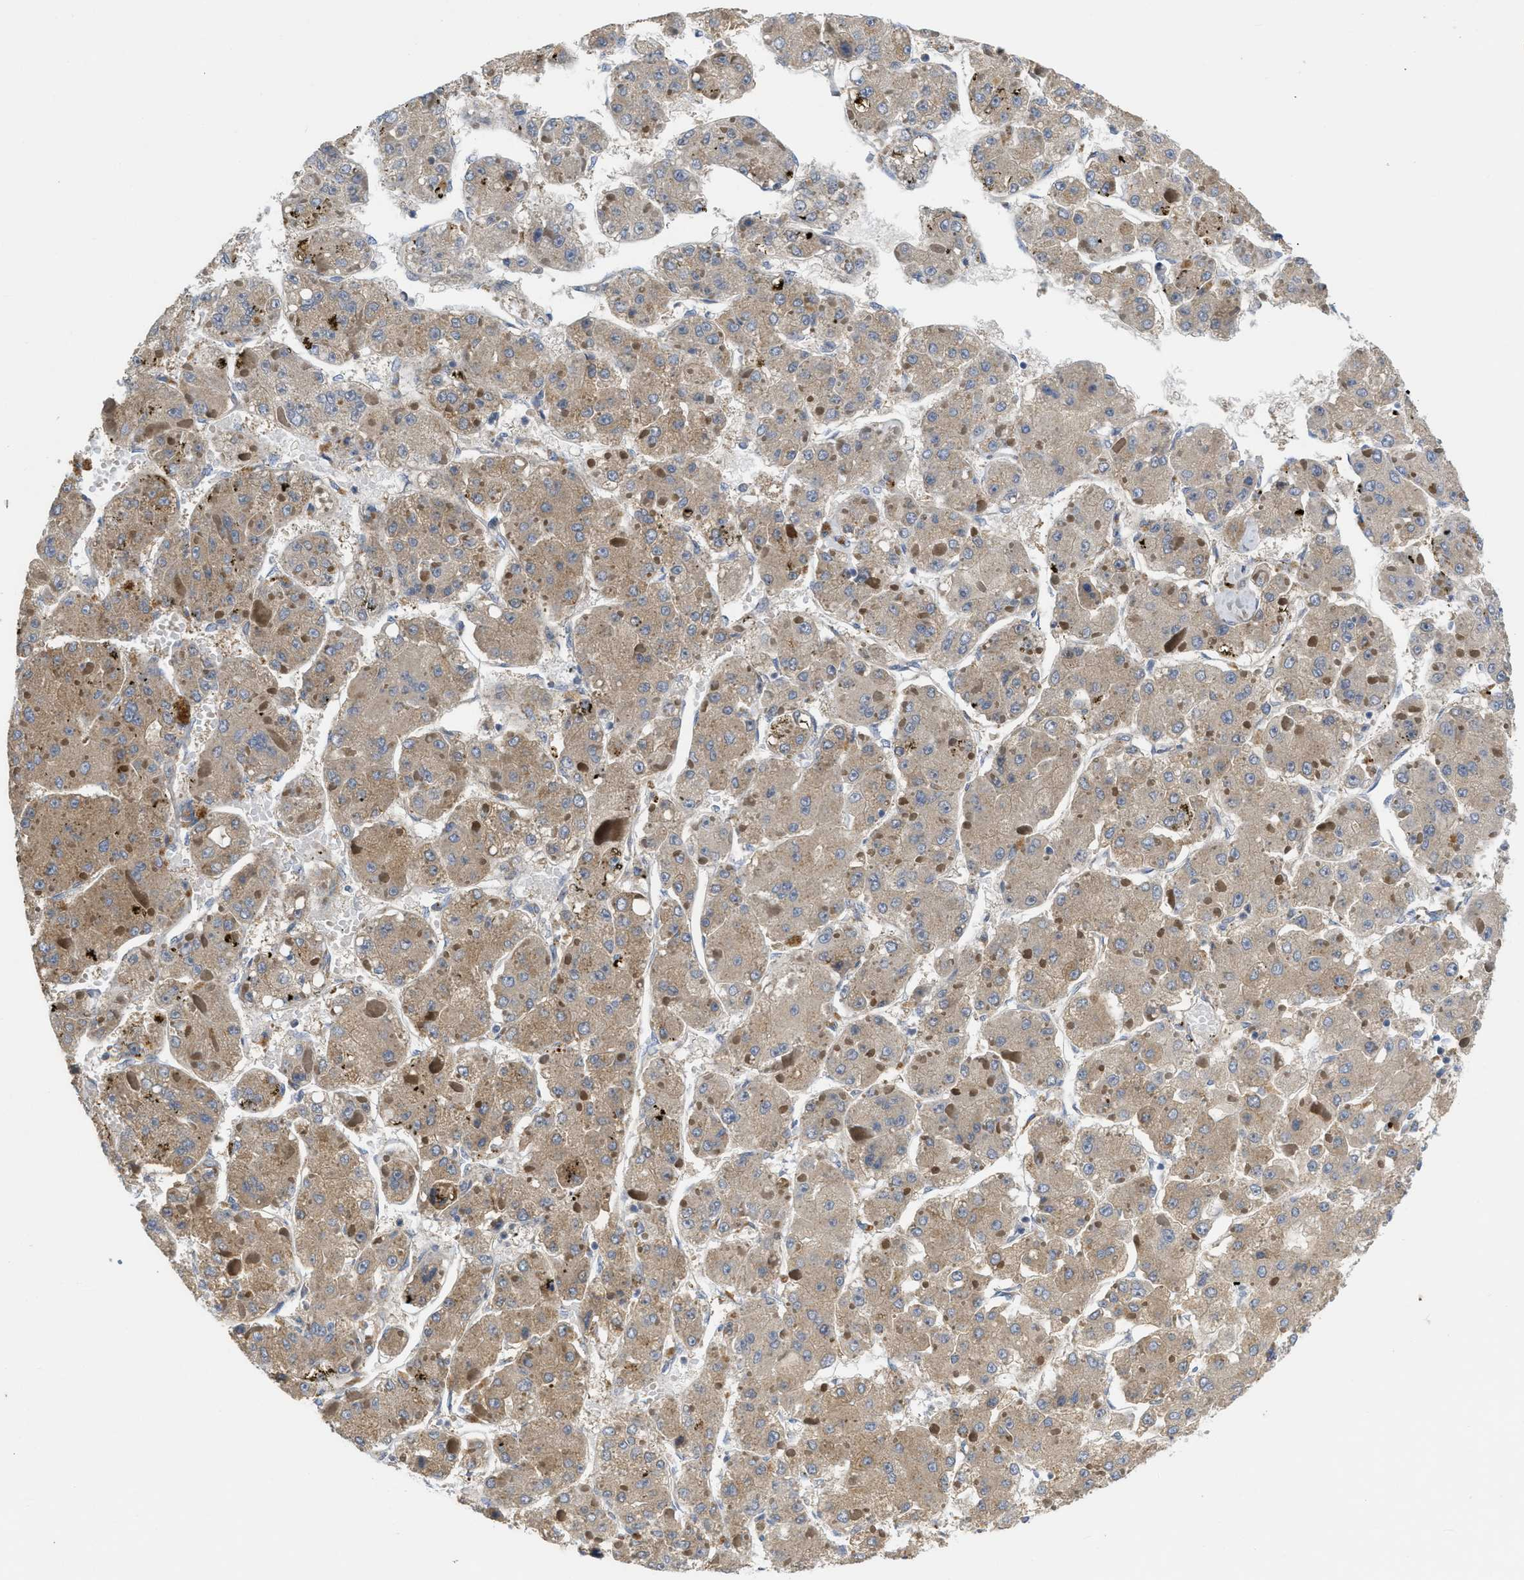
{"staining": {"intensity": "weak", "quantity": ">75%", "location": "cytoplasmic/membranous"}, "tissue": "liver cancer", "cell_type": "Tumor cells", "image_type": "cancer", "snomed": [{"axis": "morphology", "description": "Carcinoma, Hepatocellular, NOS"}, {"axis": "topography", "description": "Liver"}], "caption": "An immunohistochemistry (IHC) photomicrograph of neoplastic tissue is shown. Protein staining in brown shows weak cytoplasmic/membranous positivity in liver cancer within tumor cells. The staining is performed using DAB (3,3'-diaminobenzidine) brown chromogen to label protein expression. The nuclei are counter-stained blue using hematoxylin.", "gene": "ZNF70", "patient": {"sex": "female", "age": 73}}